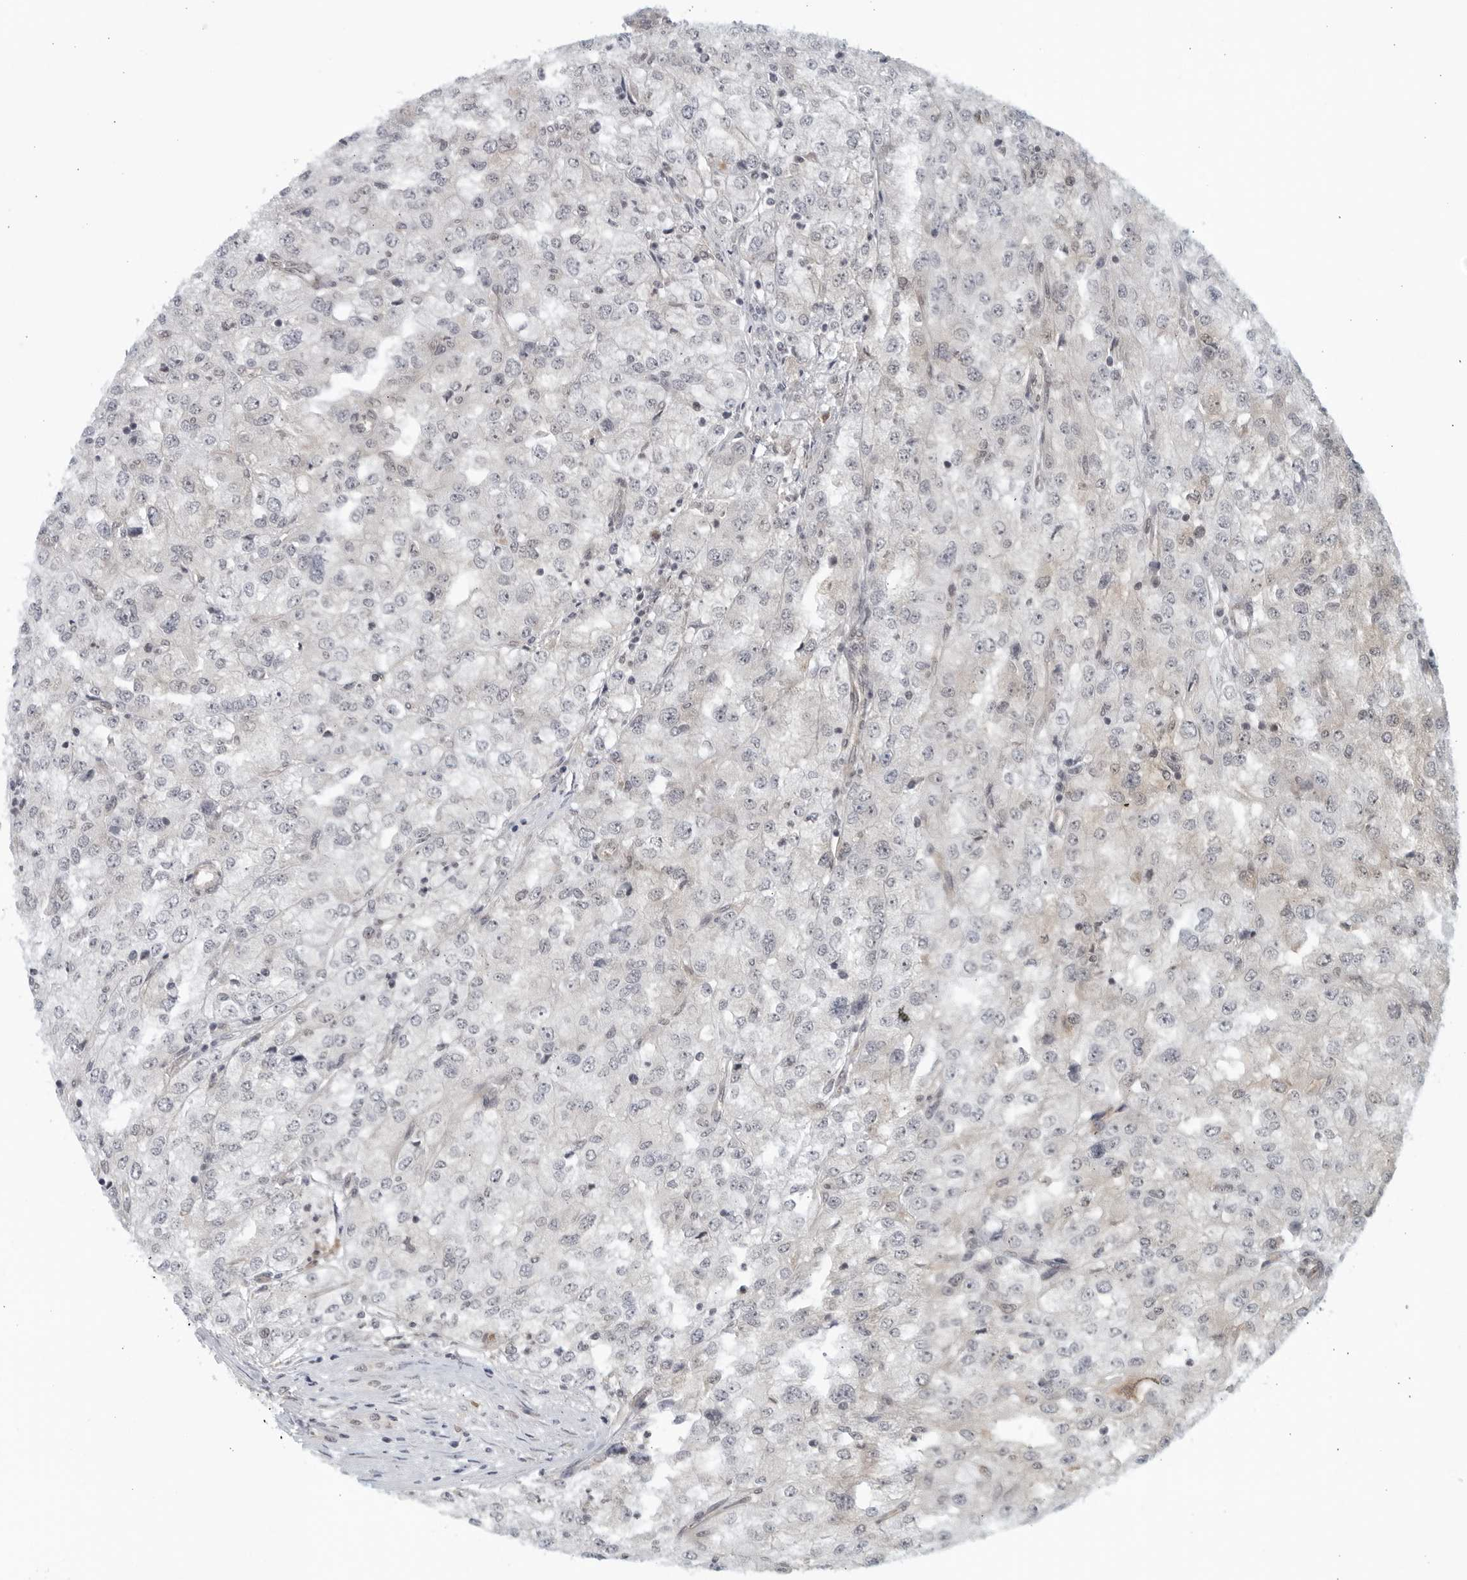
{"staining": {"intensity": "negative", "quantity": "none", "location": "none"}, "tissue": "renal cancer", "cell_type": "Tumor cells", "image_type": "cancer", "snomed": [{"axis": "morphology", "description": "Adenocarcinoma, NOS"}, {"axis": "topography", "description": "Kidney"}], "caption": "A micrograph of human adenocarcinoma (renal) is negative for staining in tumor cells. Brightfield microscopy of IHC stained with DAB (3,3'-diaminobenzidine) (brown) and hematoxylin (blue), captured at high magnification.", "gene": "RC3H1", "patient": {"sex": "female", "age": 54}}